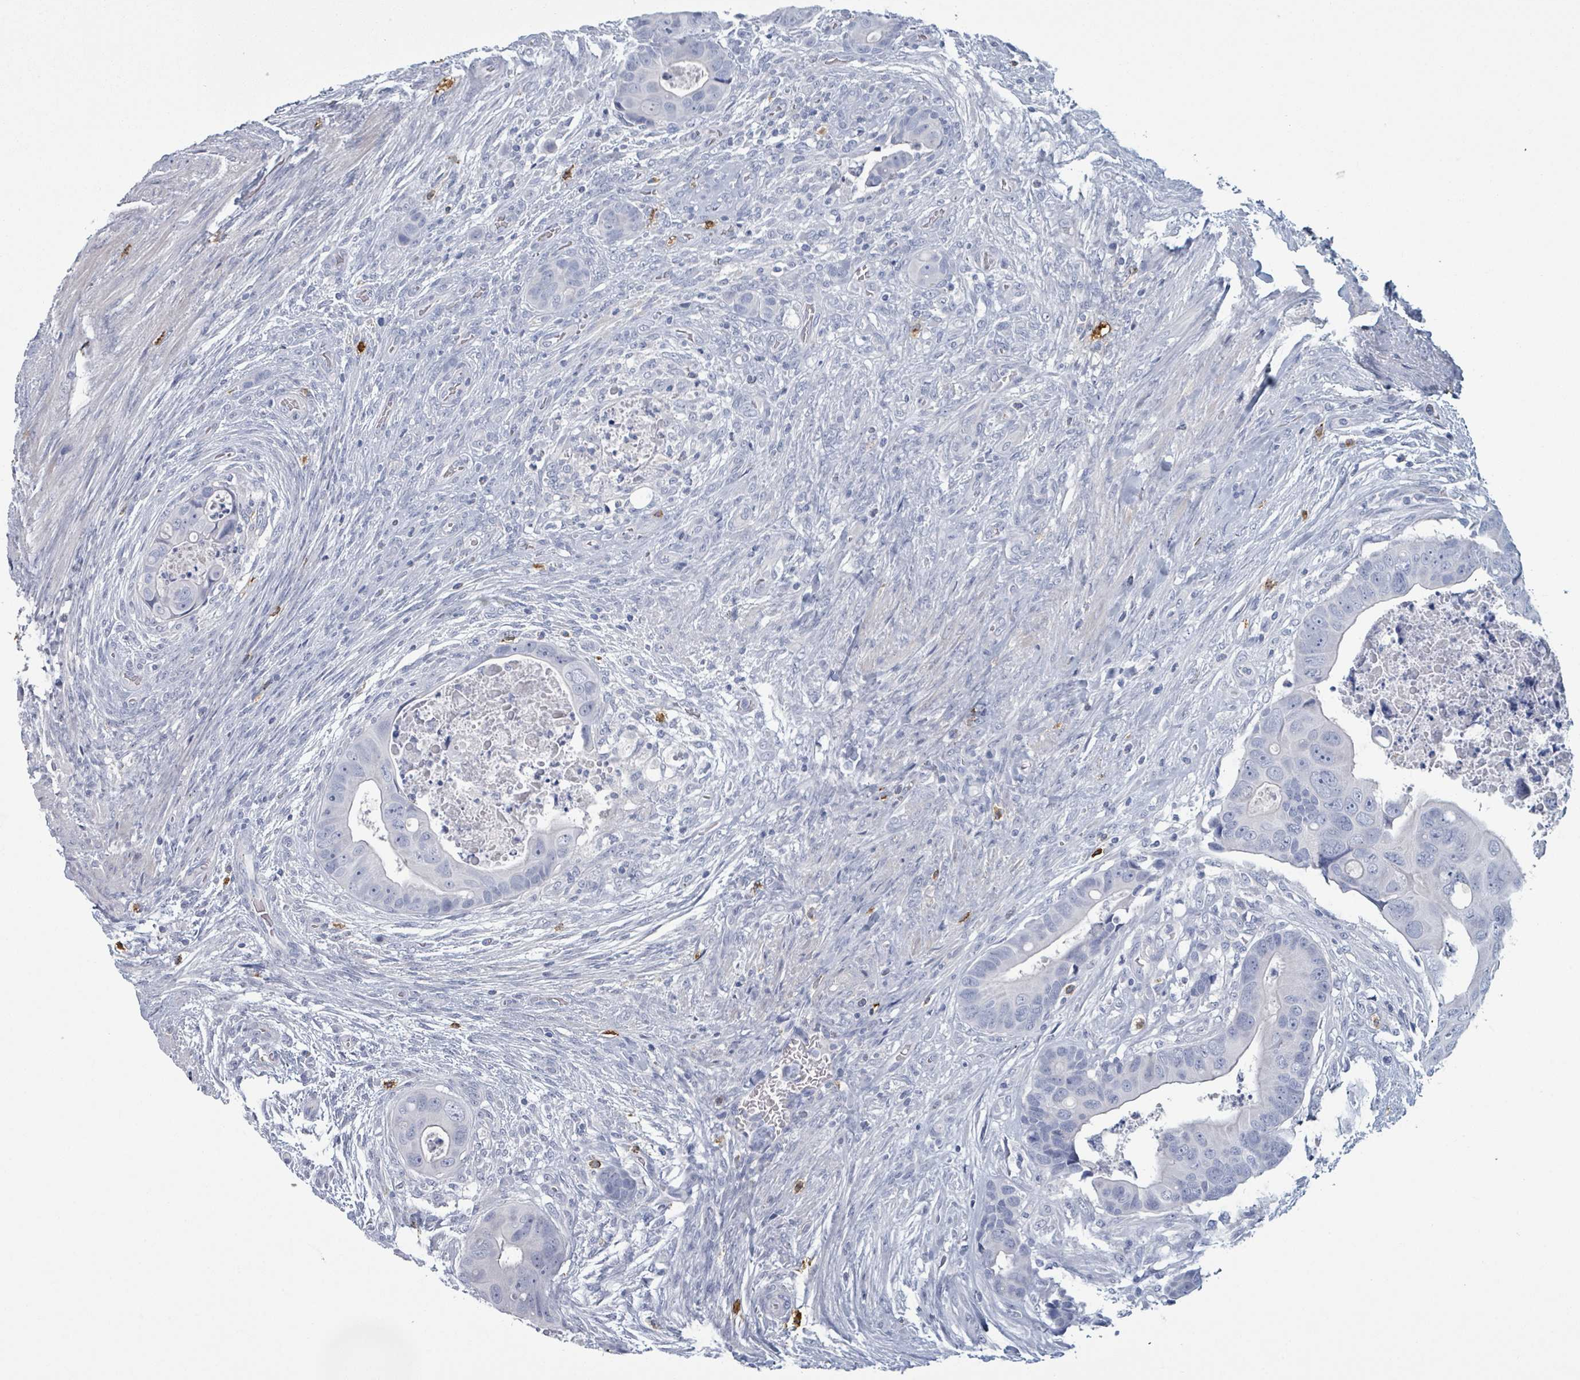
{"staining": {"intensity": "negative", "quantity": "none", "location": "none"}, "tissue": "colorectal cancer", "cell_type": "Tumor cells", "image_type": "cancer", "snomed": [{"axis": "morphology", "description": "Adenocarcinoma, NOS"}, {"axis": "topography", "description": "Rectum"}], "caption": "Immunohistochemistry photomicrograph of neoplastic tissue: colorectal cancer (adenocarcinoma) stained with DAB displays no significant protein expression in tumor cells. (Brightfield microscopy of DAB (3,3'-diaminobenzidine) immunohistochemistry (IHC) at high magnification).", "gene": "VPS13D", "patient": {"sex": "female", "age": 78}}